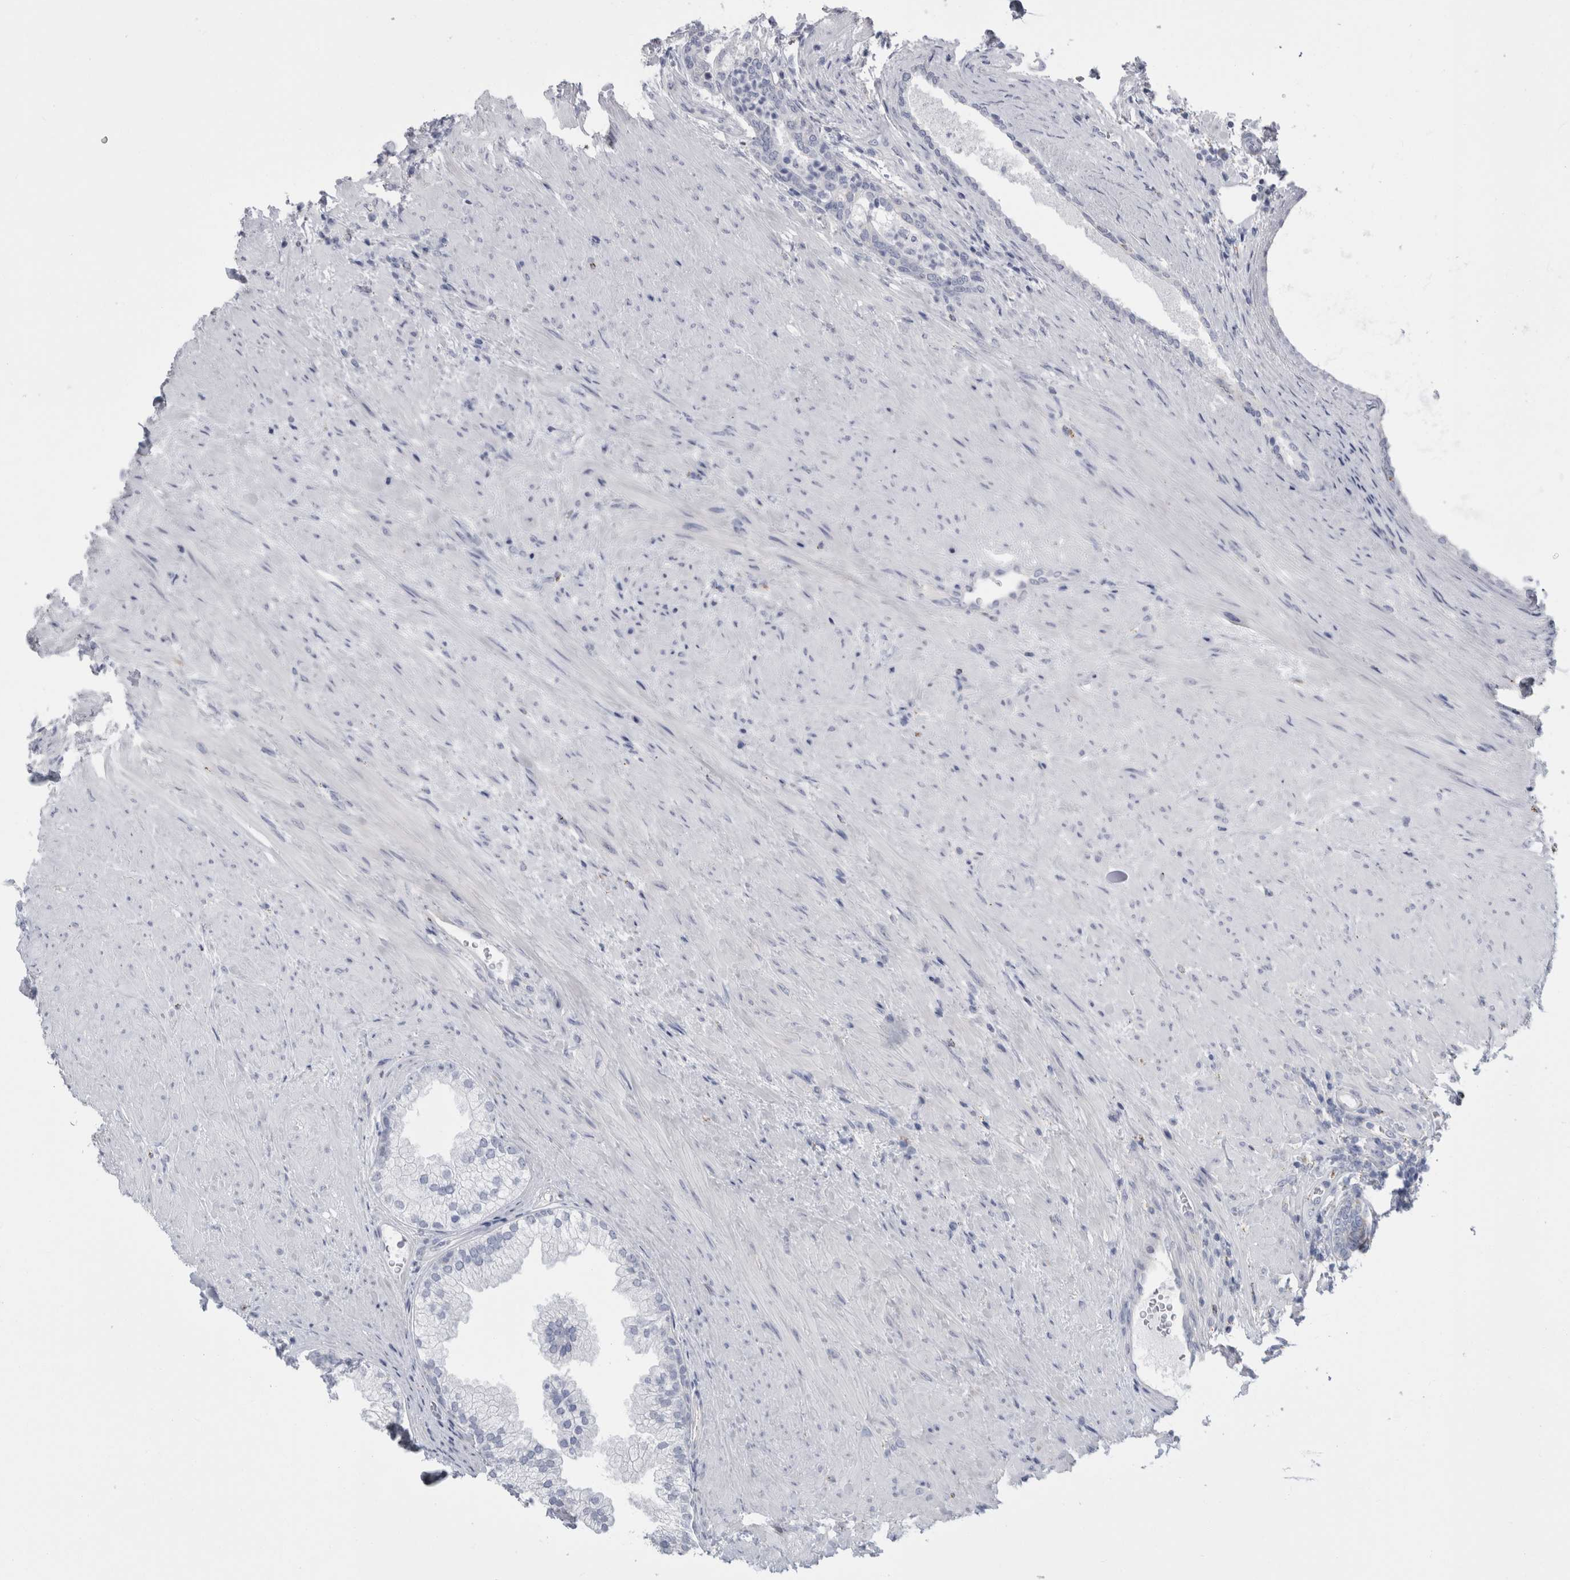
{"staining": {"intensity": "negative", "quantity": "none", "location": "none"}, "tissue": "prostate", "cell_type": "Glandular cells", "image_type": "normal", "snomed": [{"axis": "morphology", "description": "Normal tissue, NOS"}, {"axis": "topography", "description": "Prostate"}], "caption": "DAB (3,3'-diaminobenzidine) immunohistochemical staining of normal prostate shows no significant positivity in glandular cells.", "gene": "GATM", "patient": {"sex": "male", "age": 76}}